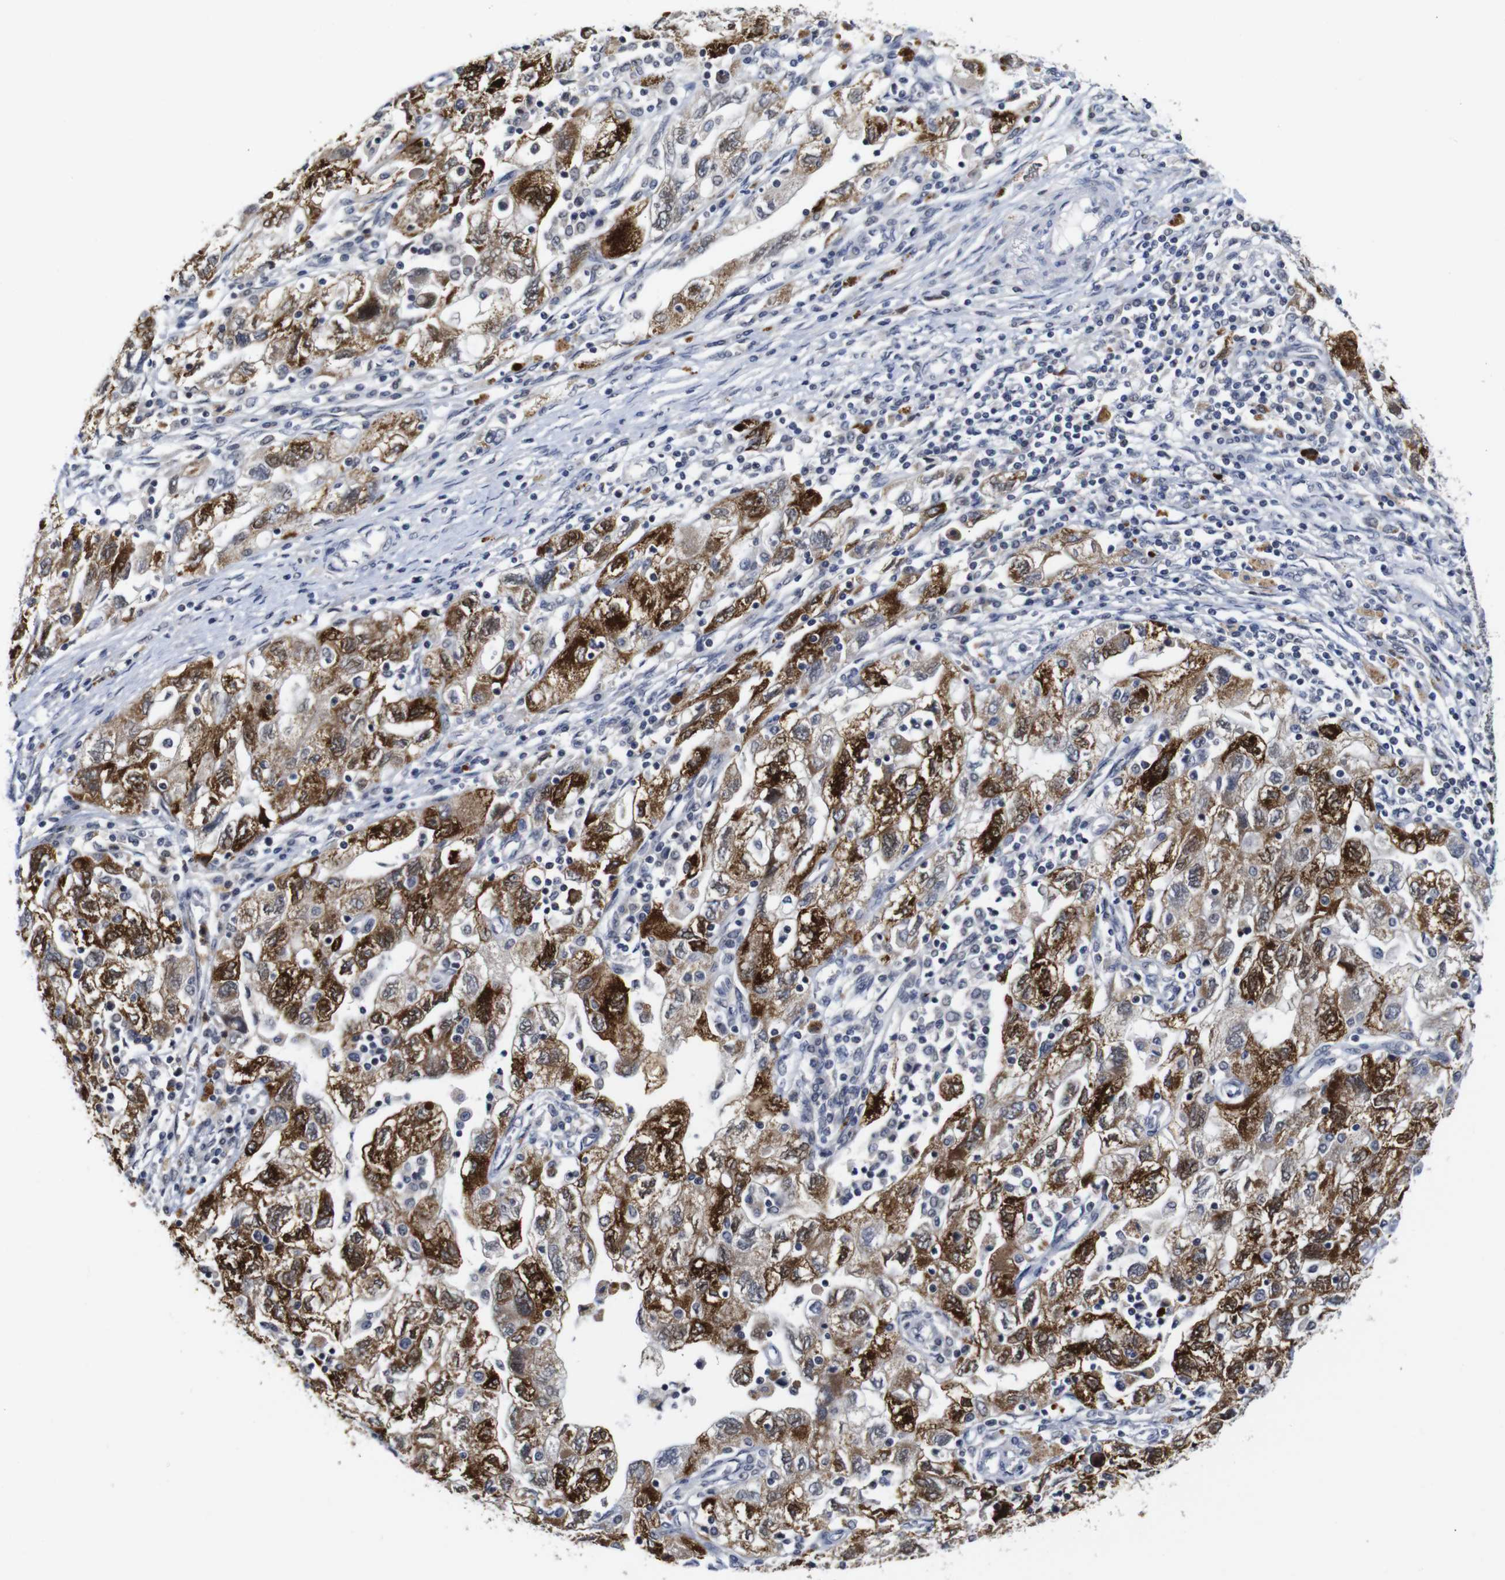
{"staining": {"intensity": "strong", "quantity": ">75%", "location": "cytoplasmic/membranous"}, "tissue": "ovarian cancer", "cell_type": "Tumor cells", "image_type": "cancer", "snomed": [{"axis": "morphology", "description": "Carcinoma, NOS"}, {"axis": "morphology", "description": "Cystadenocarcinoma, serous, NOS"}, {"axis": "topography", "description": "Ovary"}], "caption": "An image of ovarian serous cystadenocarcinoma stained for a protein reveals strong cytoplasmic/membranous brown staining in tumor cells.", "gene": "NTRK3", "patient": {"sex": "female", "age": 69}}